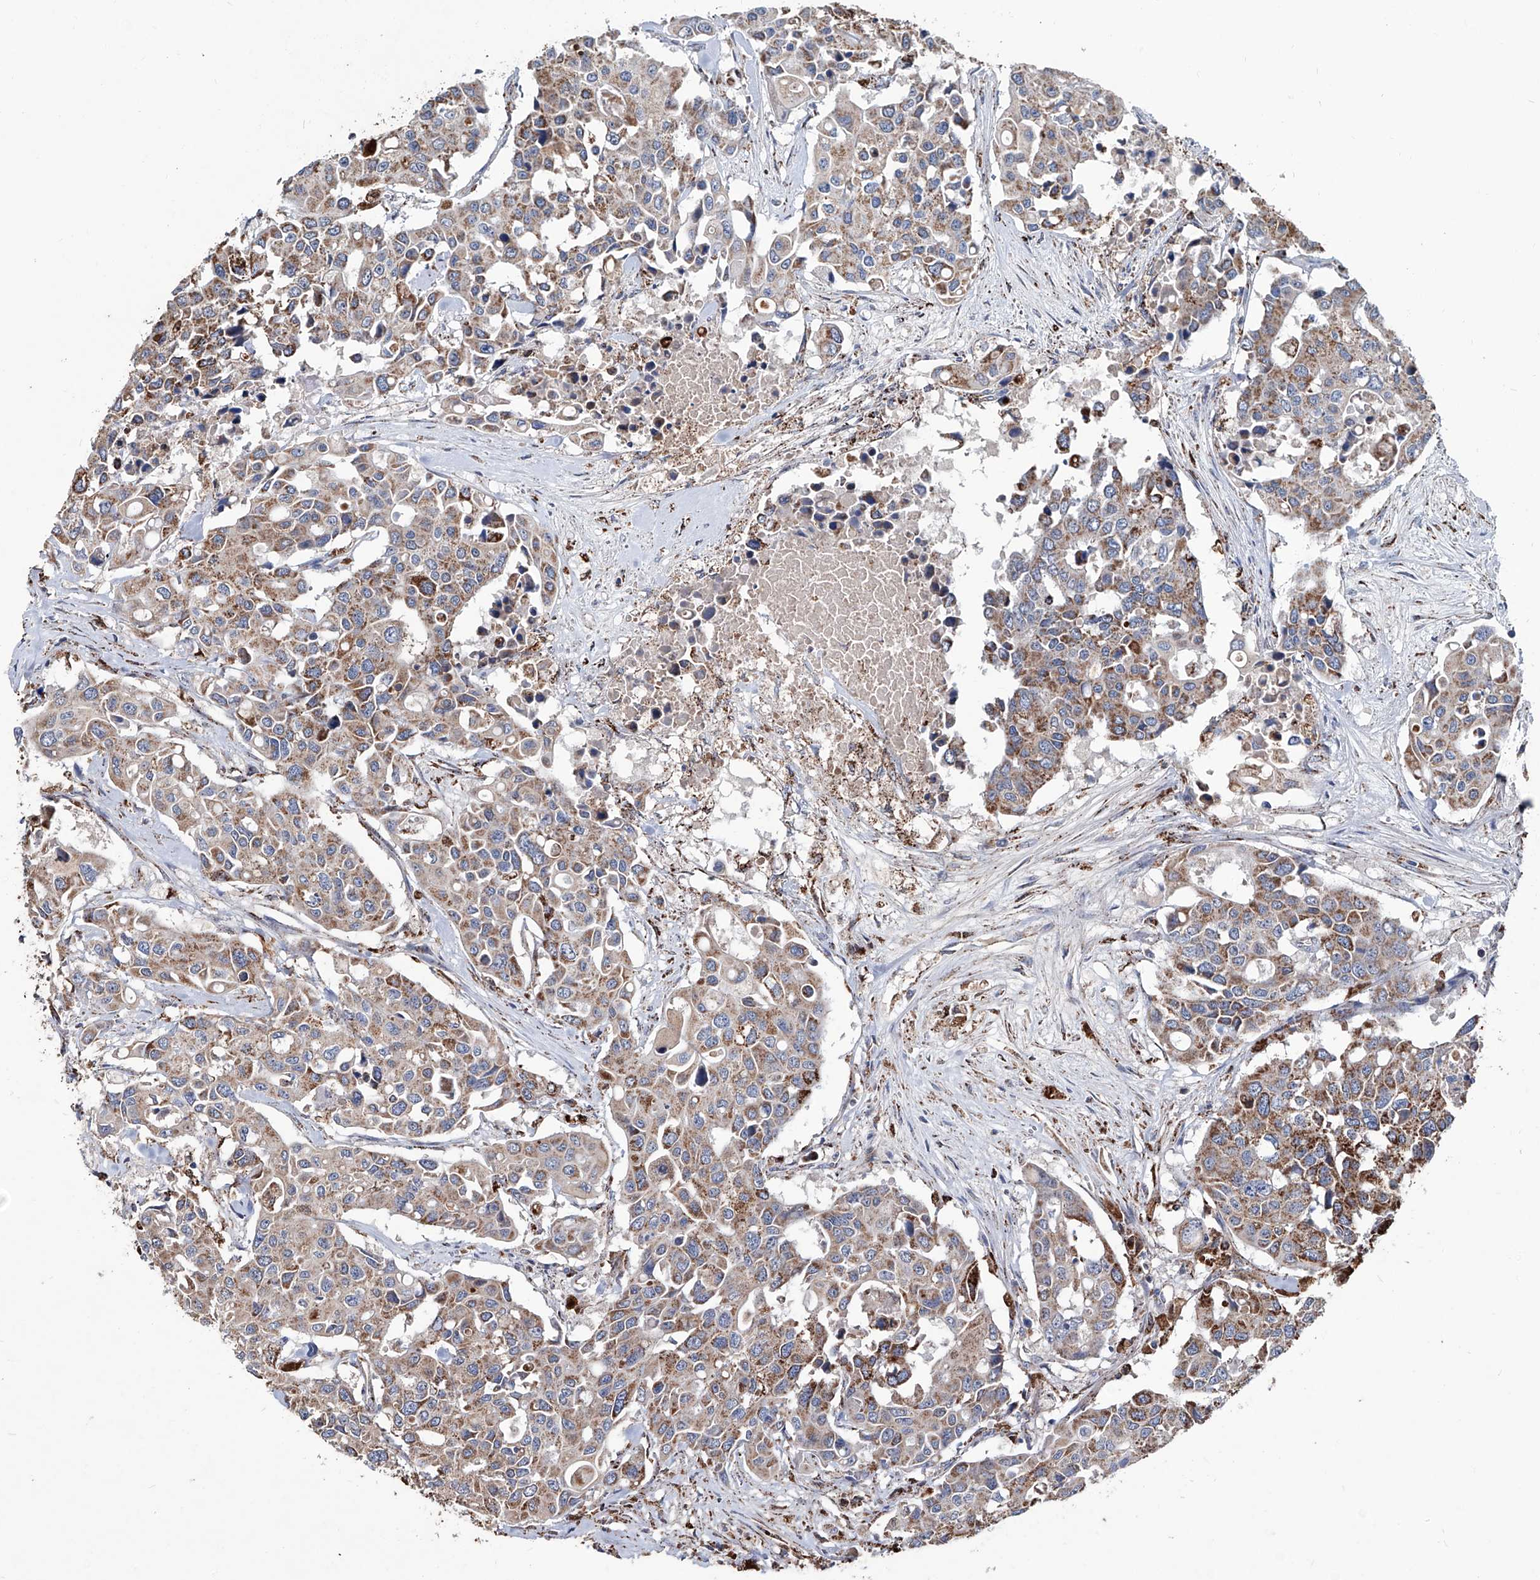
{"staining": {"intensity": "moderate", "quantity": ">75%", "location": "cytoplasmic/membranous"}, "tissue": "colorectal cancer", "cell_type": "Tumor cells", "image_type": "cancer", "snomed": [{"axis": "morphology", "description": "Adenocarcinoma, NOS"}, {"axis": "topography", "description": "Colon"}], "caption": "Protein expression analysis of colorectal cancer (adenocarcinoma) displays moderate cytoplasmic/membranous positivity in about >75% of tumor cells.", "gene": "NHS", "patient": {"sex": "male", "age": 77}}